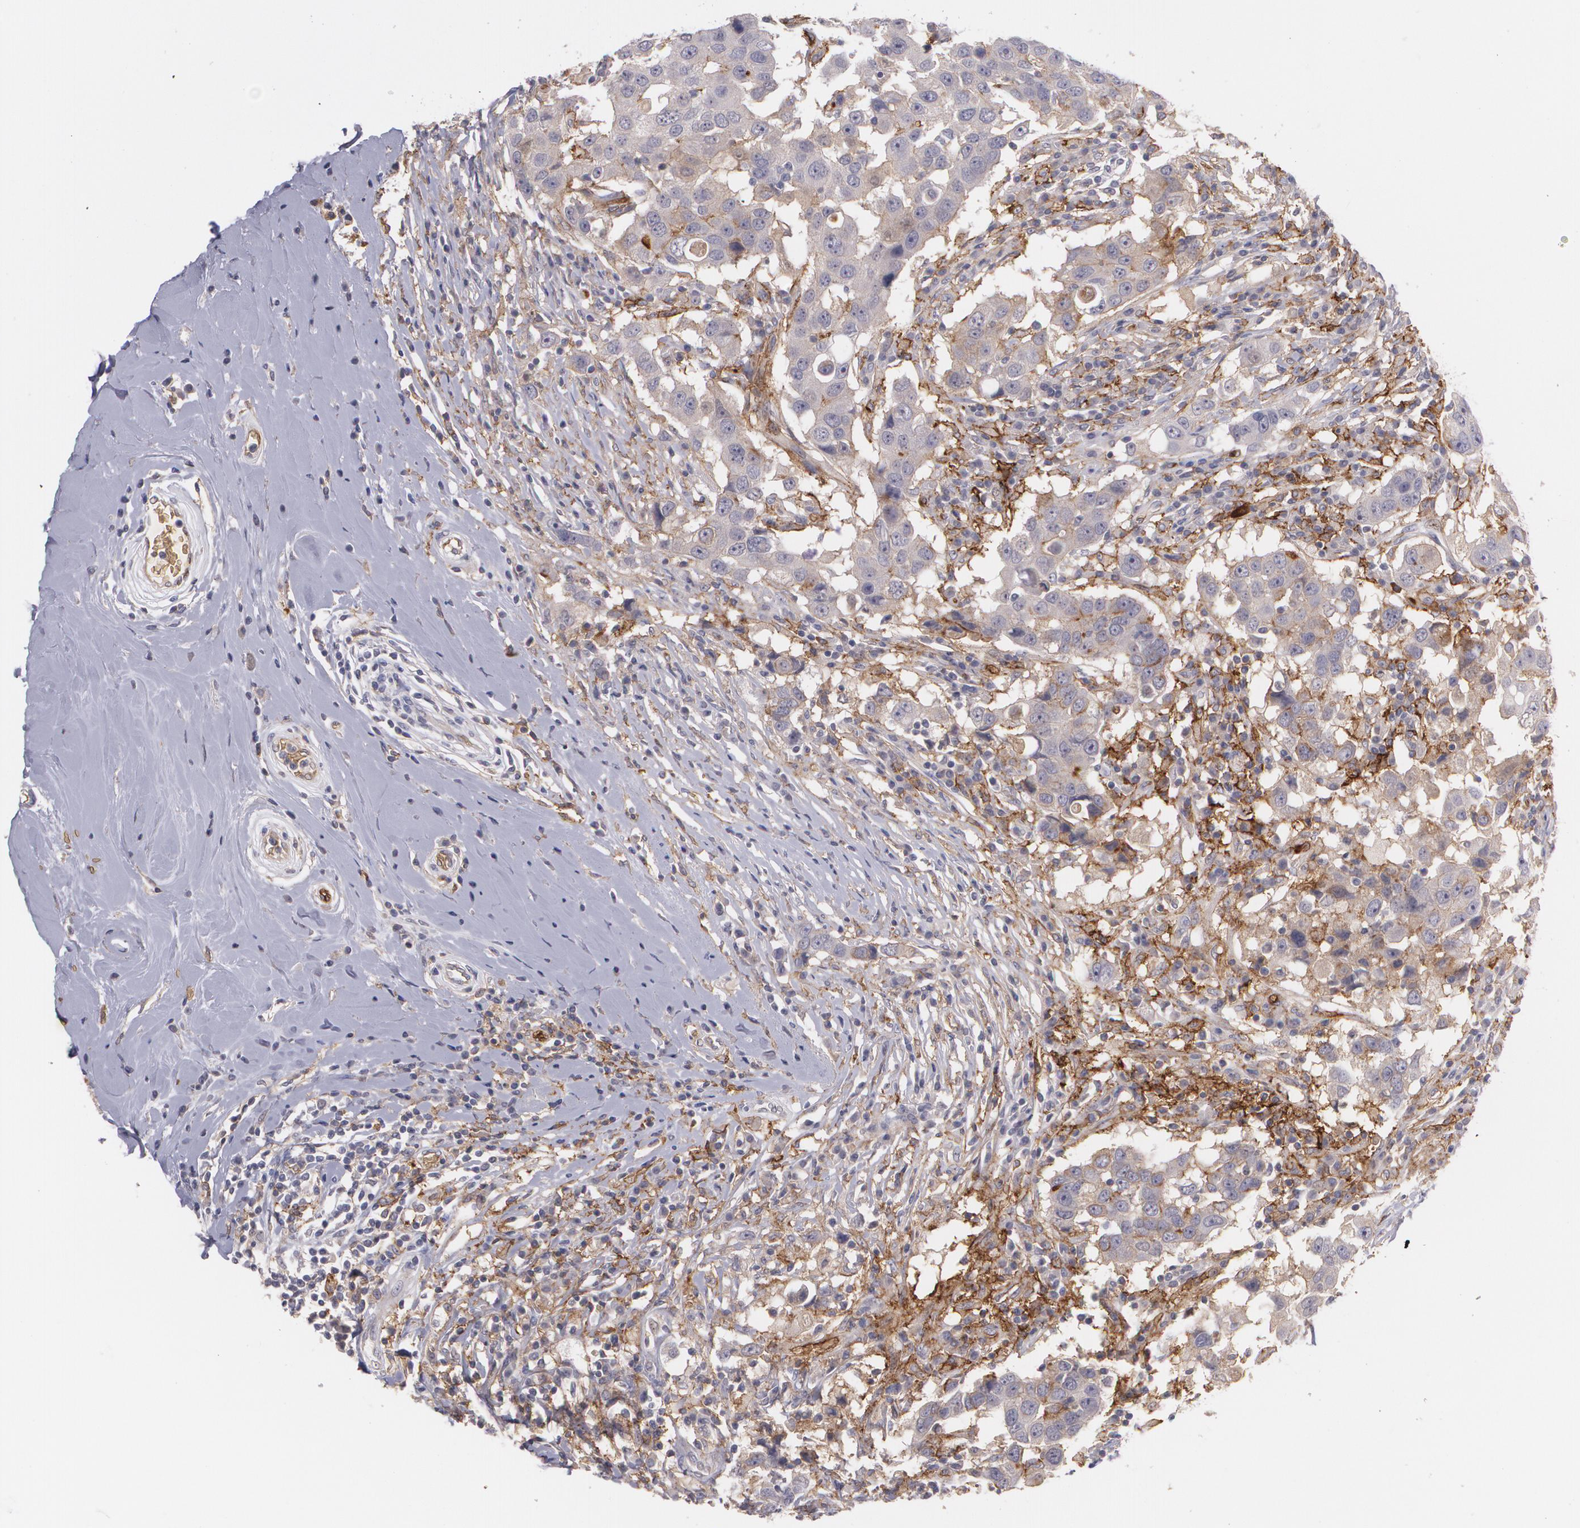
{"staining": {"intensity": "weak", "quantity": ">75%", "location": "cytoplasmic/membranous"}, "tissue": "breast cancer", "cell_type": "Tumor cells", "image_type": "cancer", "snomed": [{"axis": "morphology", "description": "Duct carcinoma"}, {"axis": "topography", "description": "Breast"}], "caption": "Immunohistochemistry image of human infiltrating ductal carcinoma (breast) stained for a protein (brown), which reveals low levels of weak cytoplasmic/membranous expression in approximately >75% of tumor cells.", "gene": "ACE", "patient": {"sex": "female", "age": 27}}